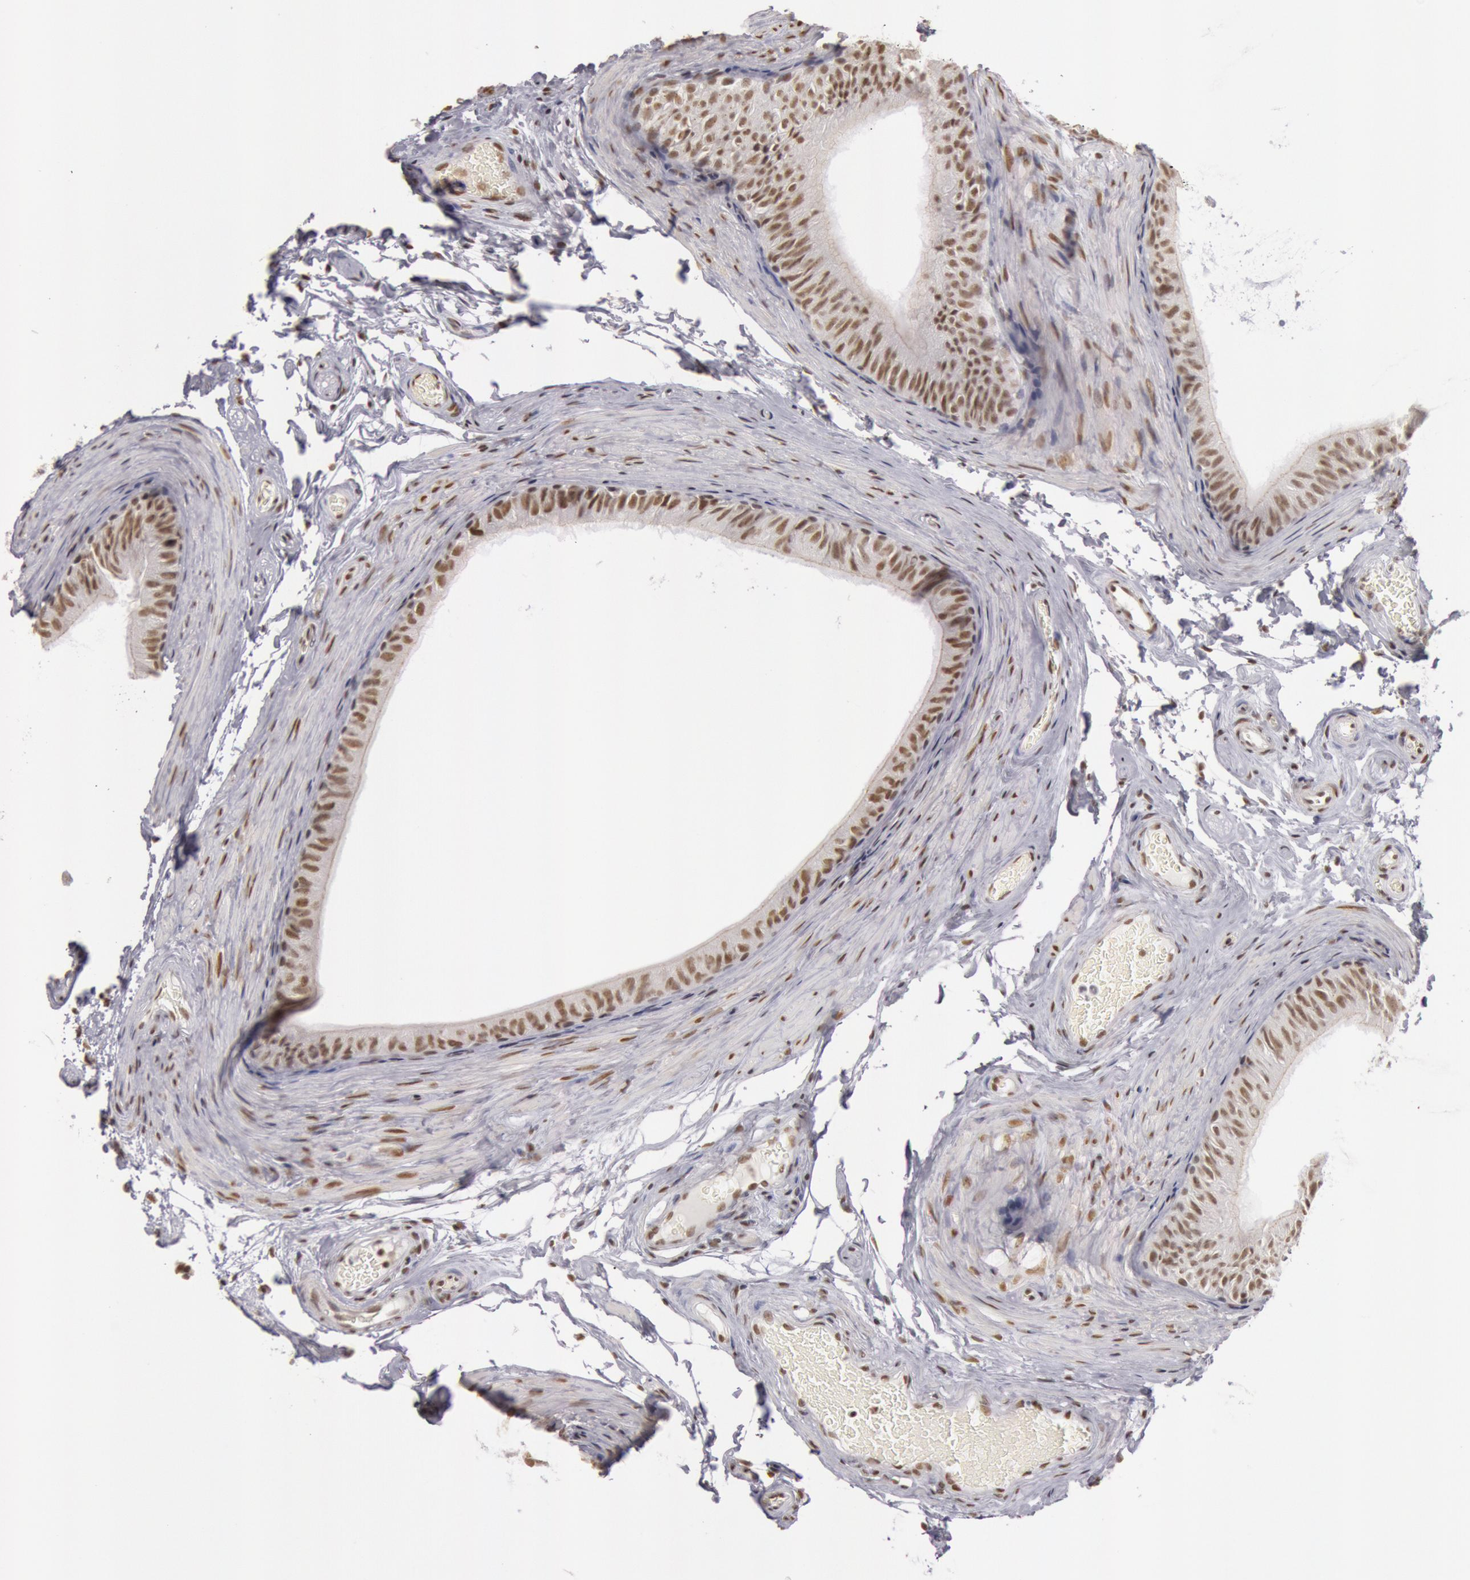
{"staining": {"intensity": "moderate", "quantity": ">75%", "location": "nuclear"}, "tissue": "epididymis", "cell_type": "Glandular cells", "image_type": "normal", "snomed": [{"axis": "morphology", "description": "Normal tissue, NOS"}, {"axis": "topography", "description": "Testis"}, {"axis": "topography", "description": "Epididymis"}], "caption": "Immunohistochemistry (IHC) (DAB (3,3'-diaminobenzidine)) staining of unremarkable epididymis displays moderate nuclear protein expression in about >75% of glandular cells. Immunohistochemistry stains the protein of interest in brown and the nuclei are stained blue.", "gene": "ESS2", "patient": {"sex": "male", "age": 36}}